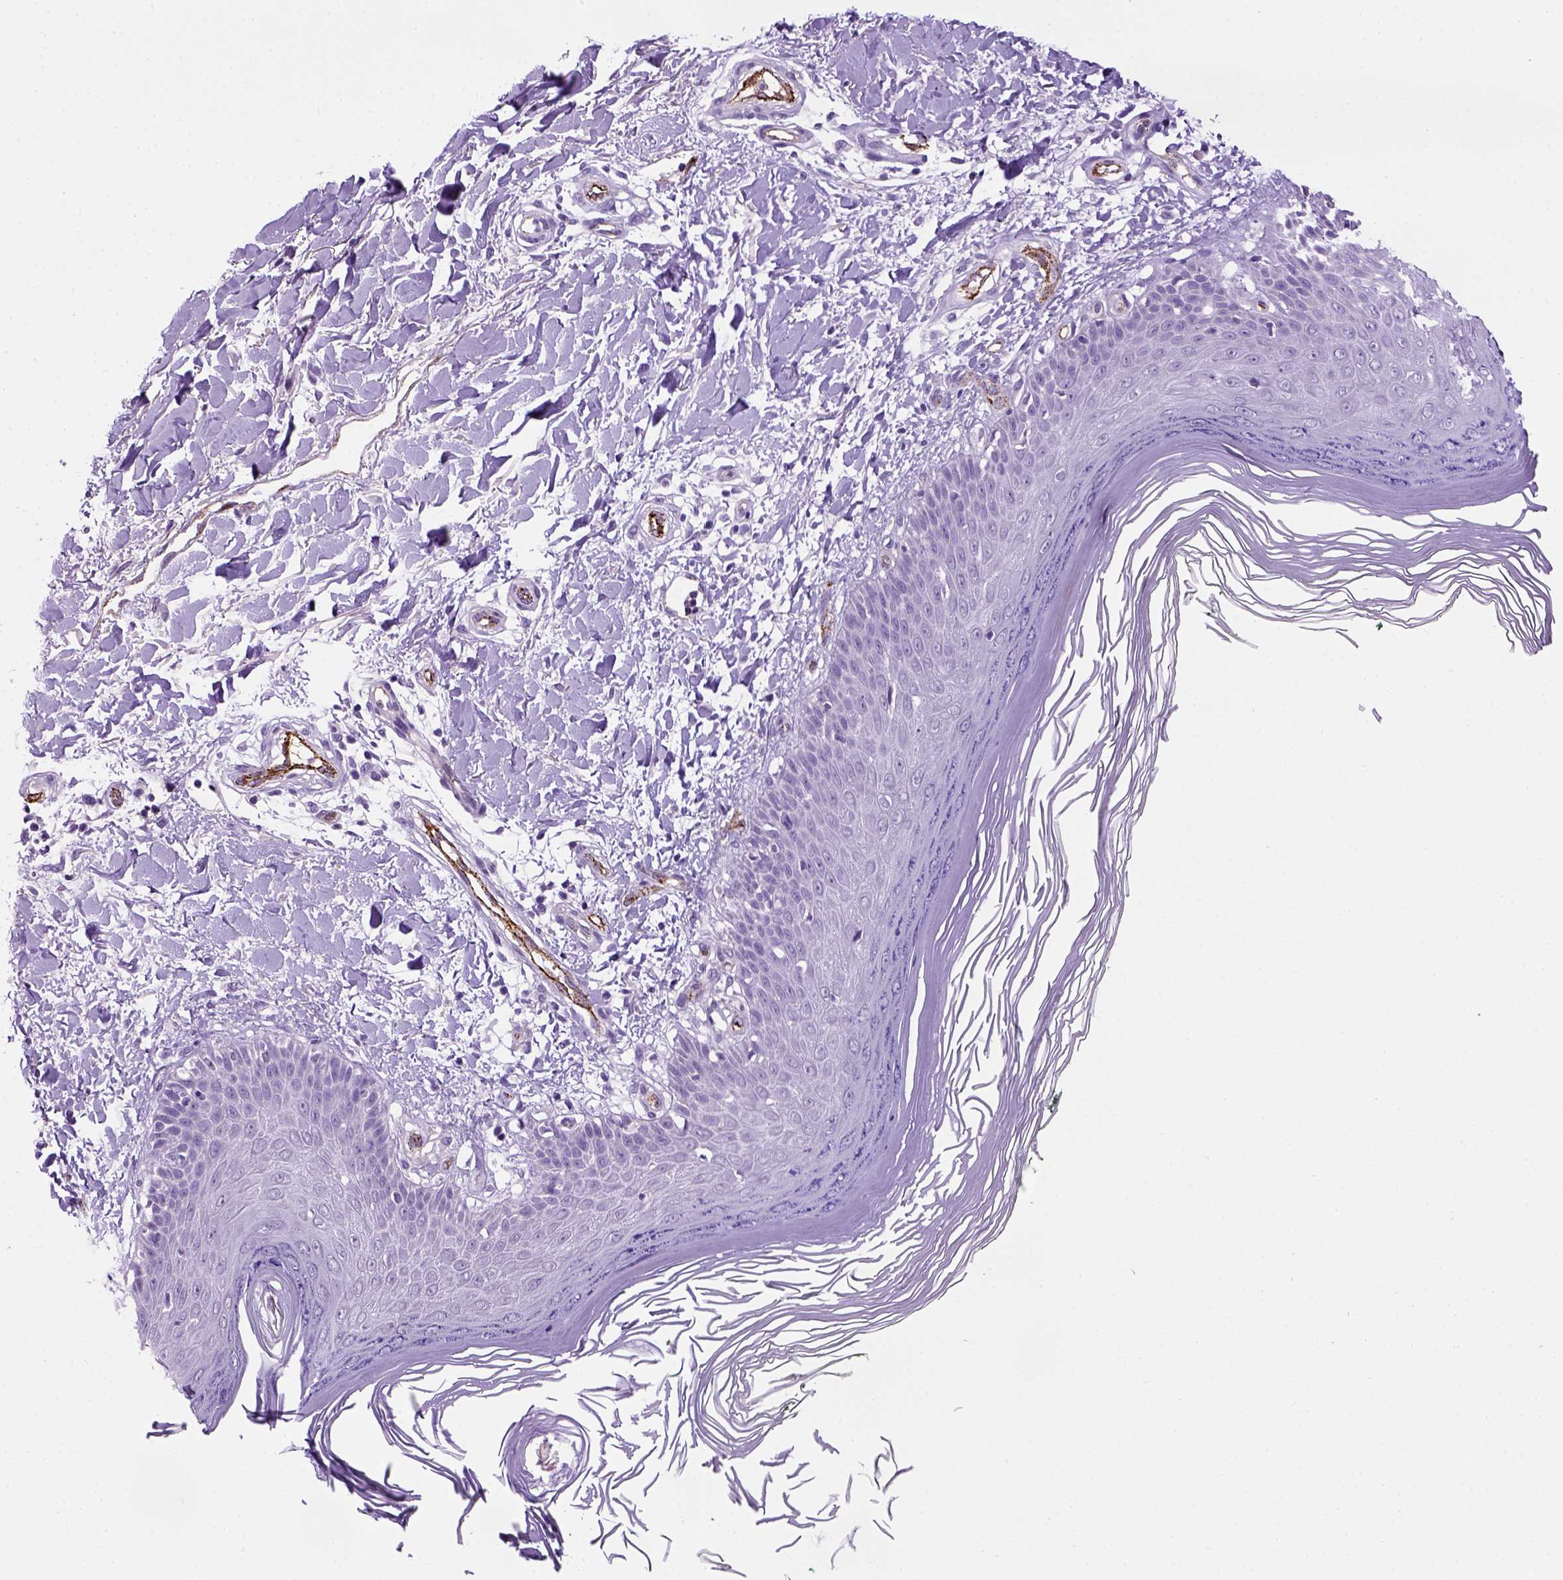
{"staining": {"intensity": "negative", "quantity": "none", "location": "none"}, "tissue": "skin", "cell_type": "Fibroblasts", "image_type": "normal", "snomed": [{"axis": "morphology", "description": "Normal tissue, NOS"}, {"axis": "topography", "description": "Skin"}], "caption": "Immunohistochemistry (IHC) photomicrograph of benign skin: skin stained with DAB (3,3'-diaminobenzidine) demonstrates no significant protein expression in fibroblasts.", "gene": "VWF", "patient": {"sex": "female", "age": 62}}